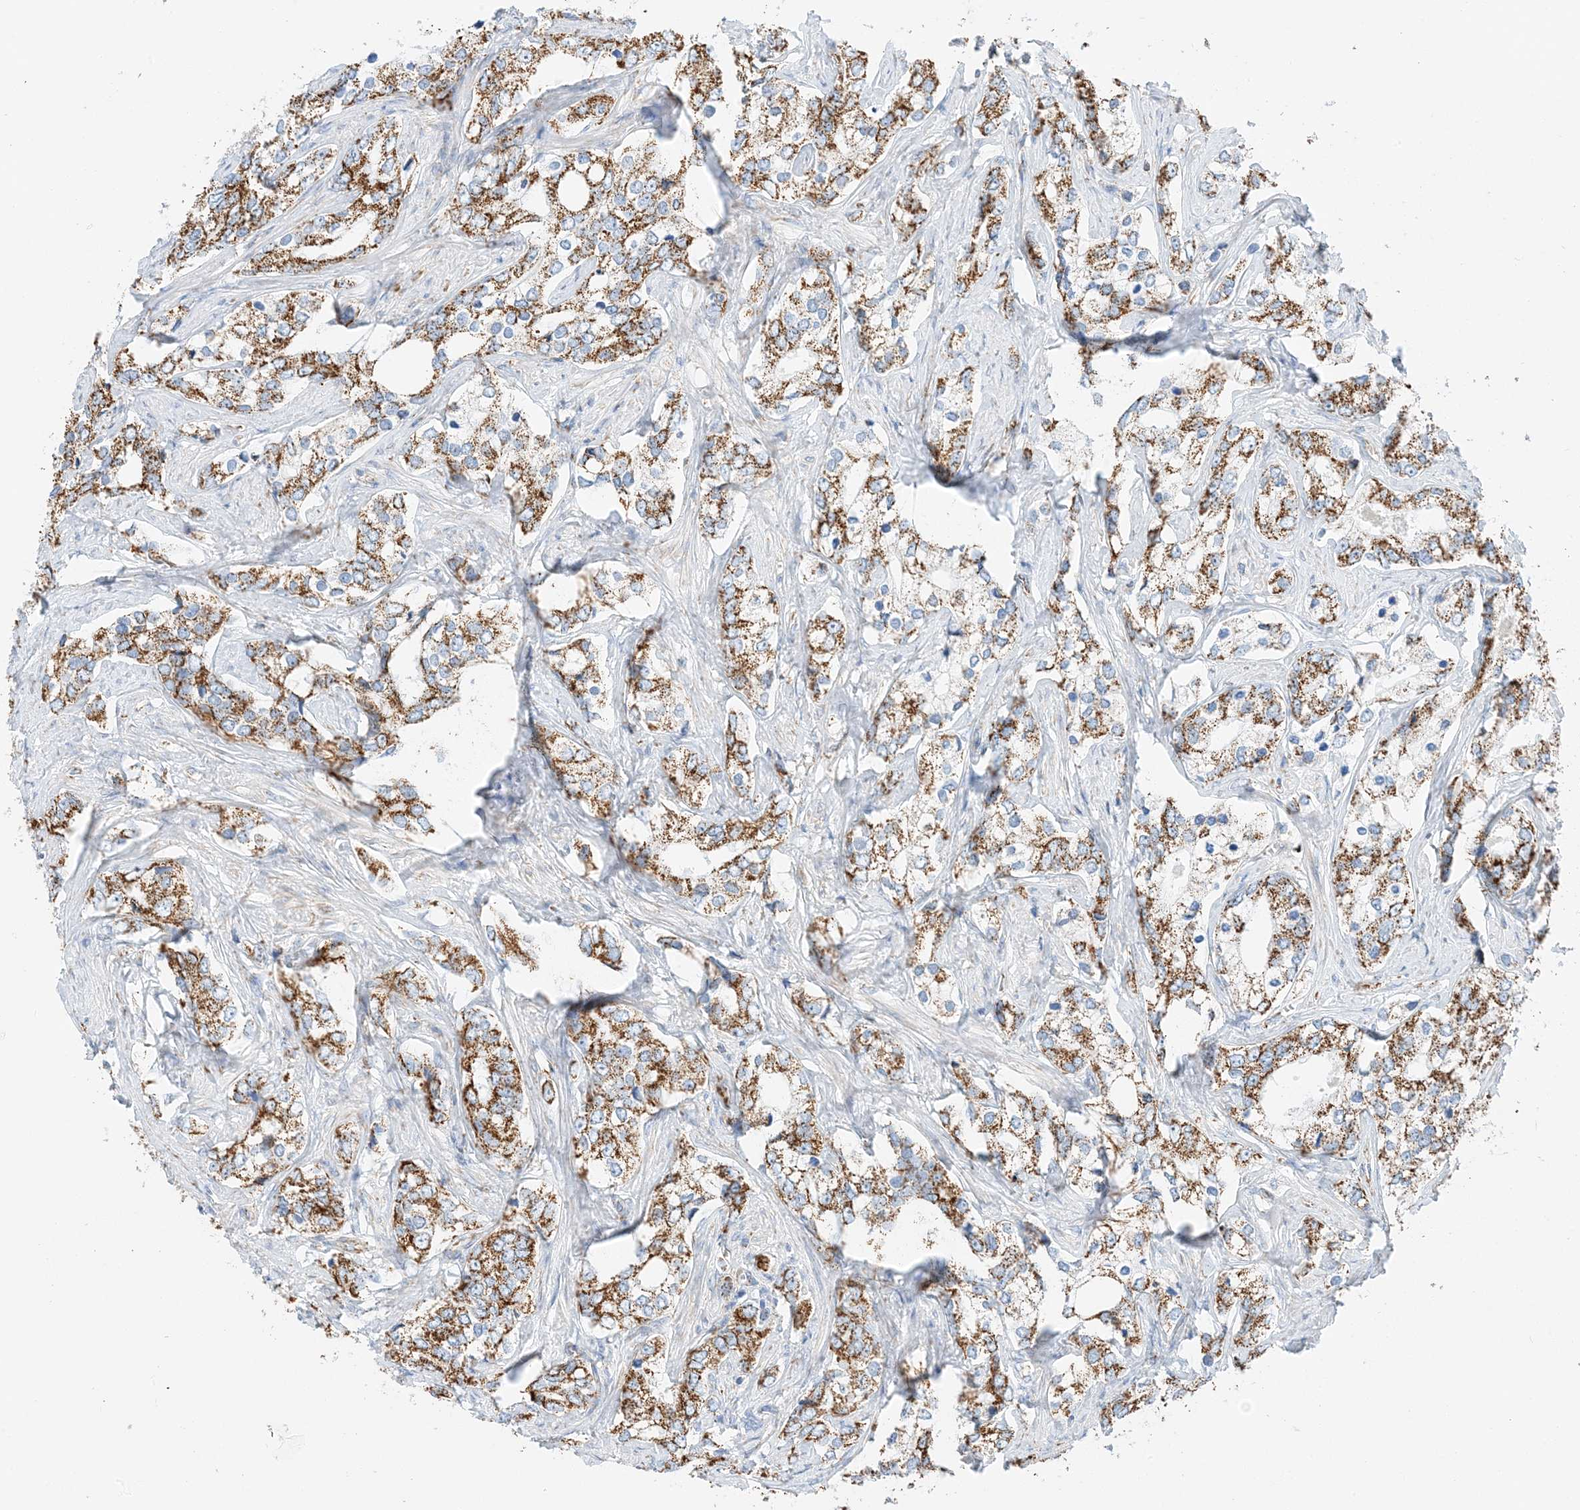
{"staining": {"intensity": "strong", "quantity": ">75%", "location": "cytoplasmic/membranous"}, "tissue": "prostate cancer", "cell_type": "Tumor cells", "image_type": "cancer", "snomed": [{"axis": "morphology", "description": "Adenocarcinoma, High grade"}, {"axis": "topography", "description": "Prostate"}], "caption": "A brown stain labels strong cytoplasmic/membranous expression of a protein in human prostate cancer (adenocarcinoma (high-grade)) tumor cells.", "gene": "CAPN13", "patient": {"sex": "male", "age": 66}}